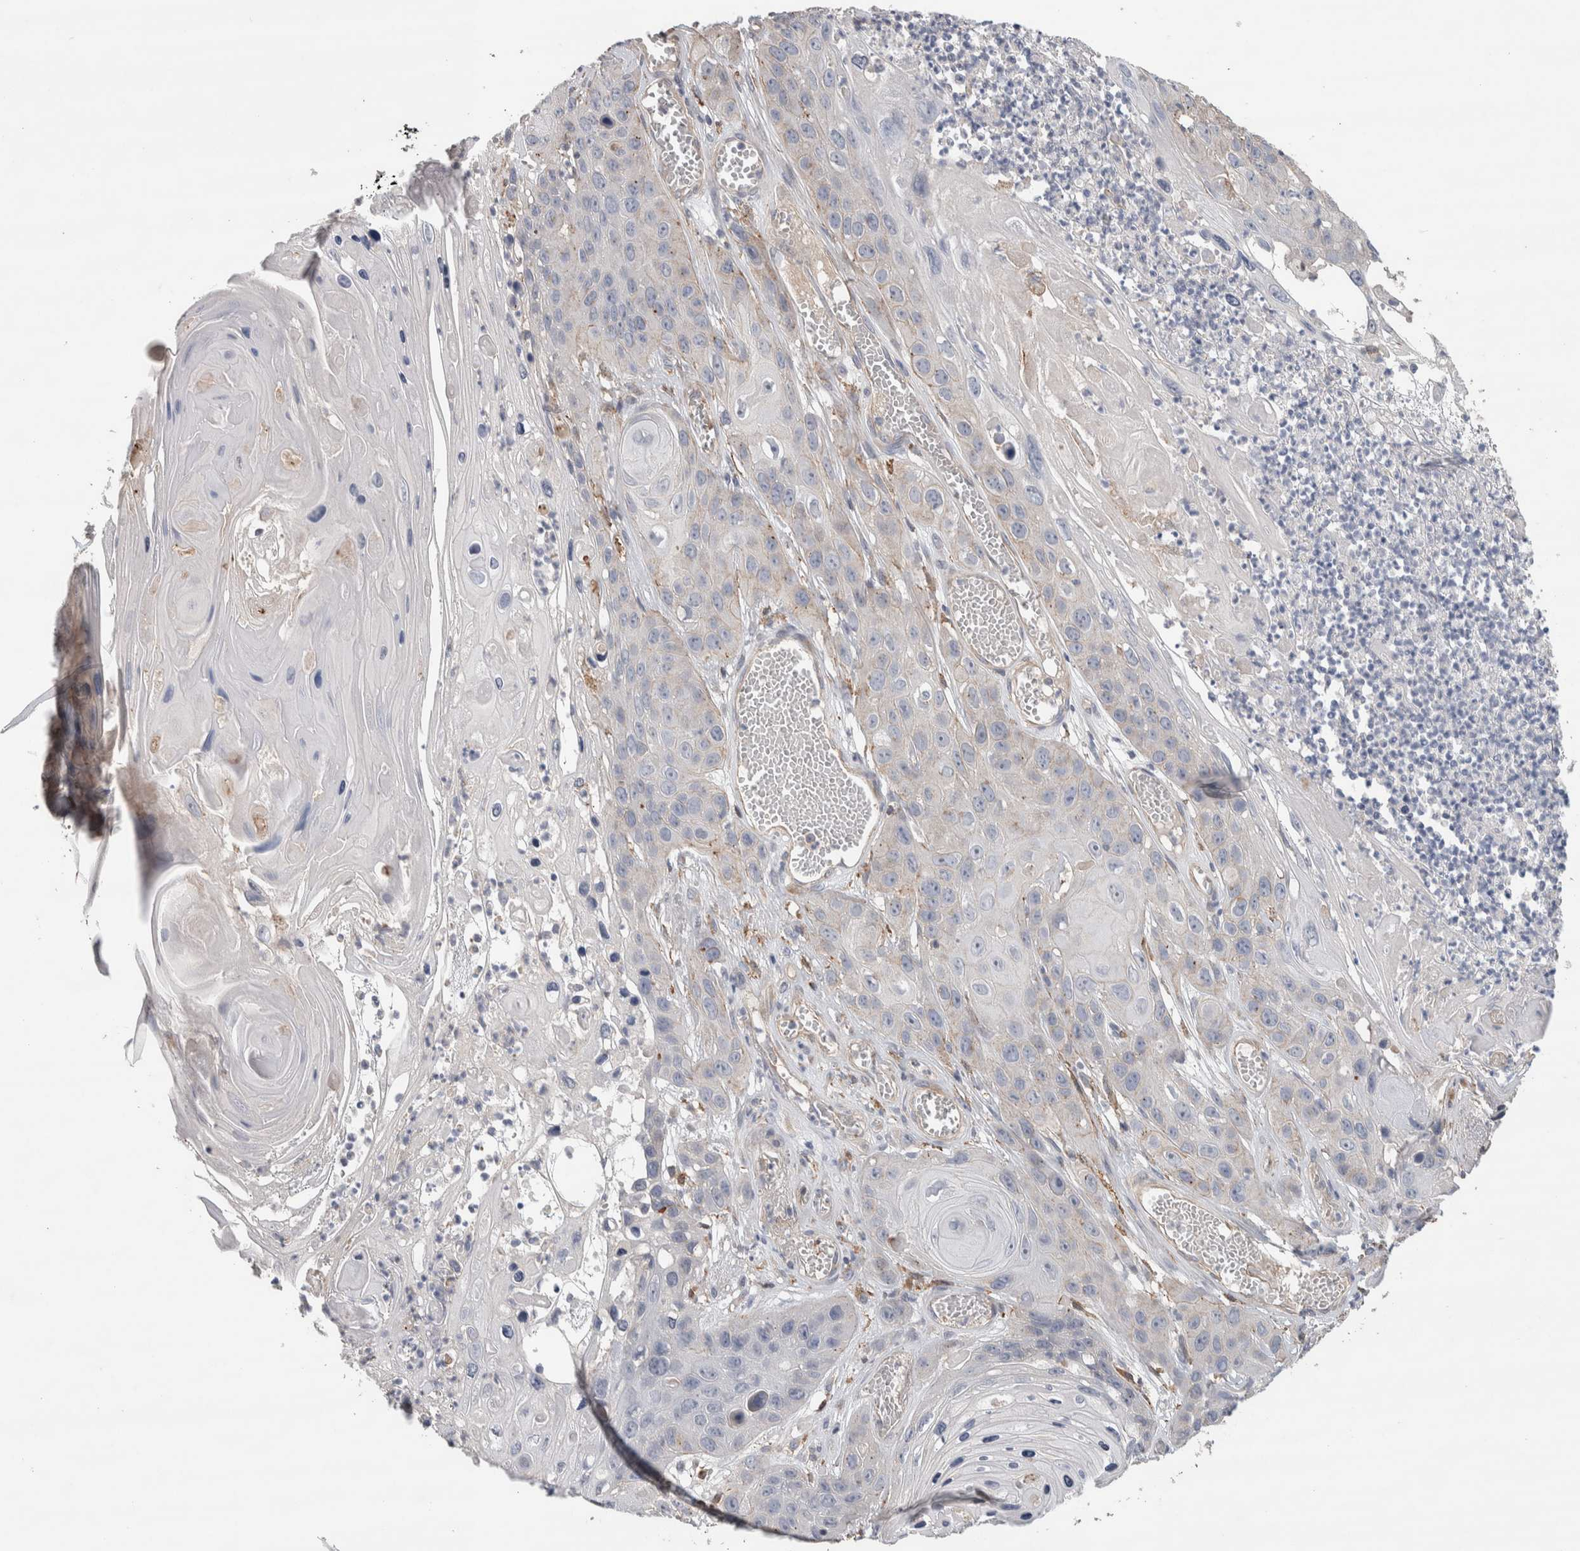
{"staining": {"intensity": "negative", "quantity": "none", "location": "none"}, "tissue": "skin cancer", "cell_type": "Tumor cells", "image_type": "cancer", "snomed": [{"axis": "morphology", "description": "Squamous cell carcinoma, NOS"}, {"axis": "topography", "description": "Skin"}], "caption": "Tumor cells are negative for brown protein staining in skin cancer. The staining was performed using DAB (3,3'-diaminobenzidine) to visualize the protein expression in brown, while the nuclei were stained in blue with hematoxylin (Magnification: 20x).", "gene": "GCNA", "patient": {"sex": "male", "age": 55}}